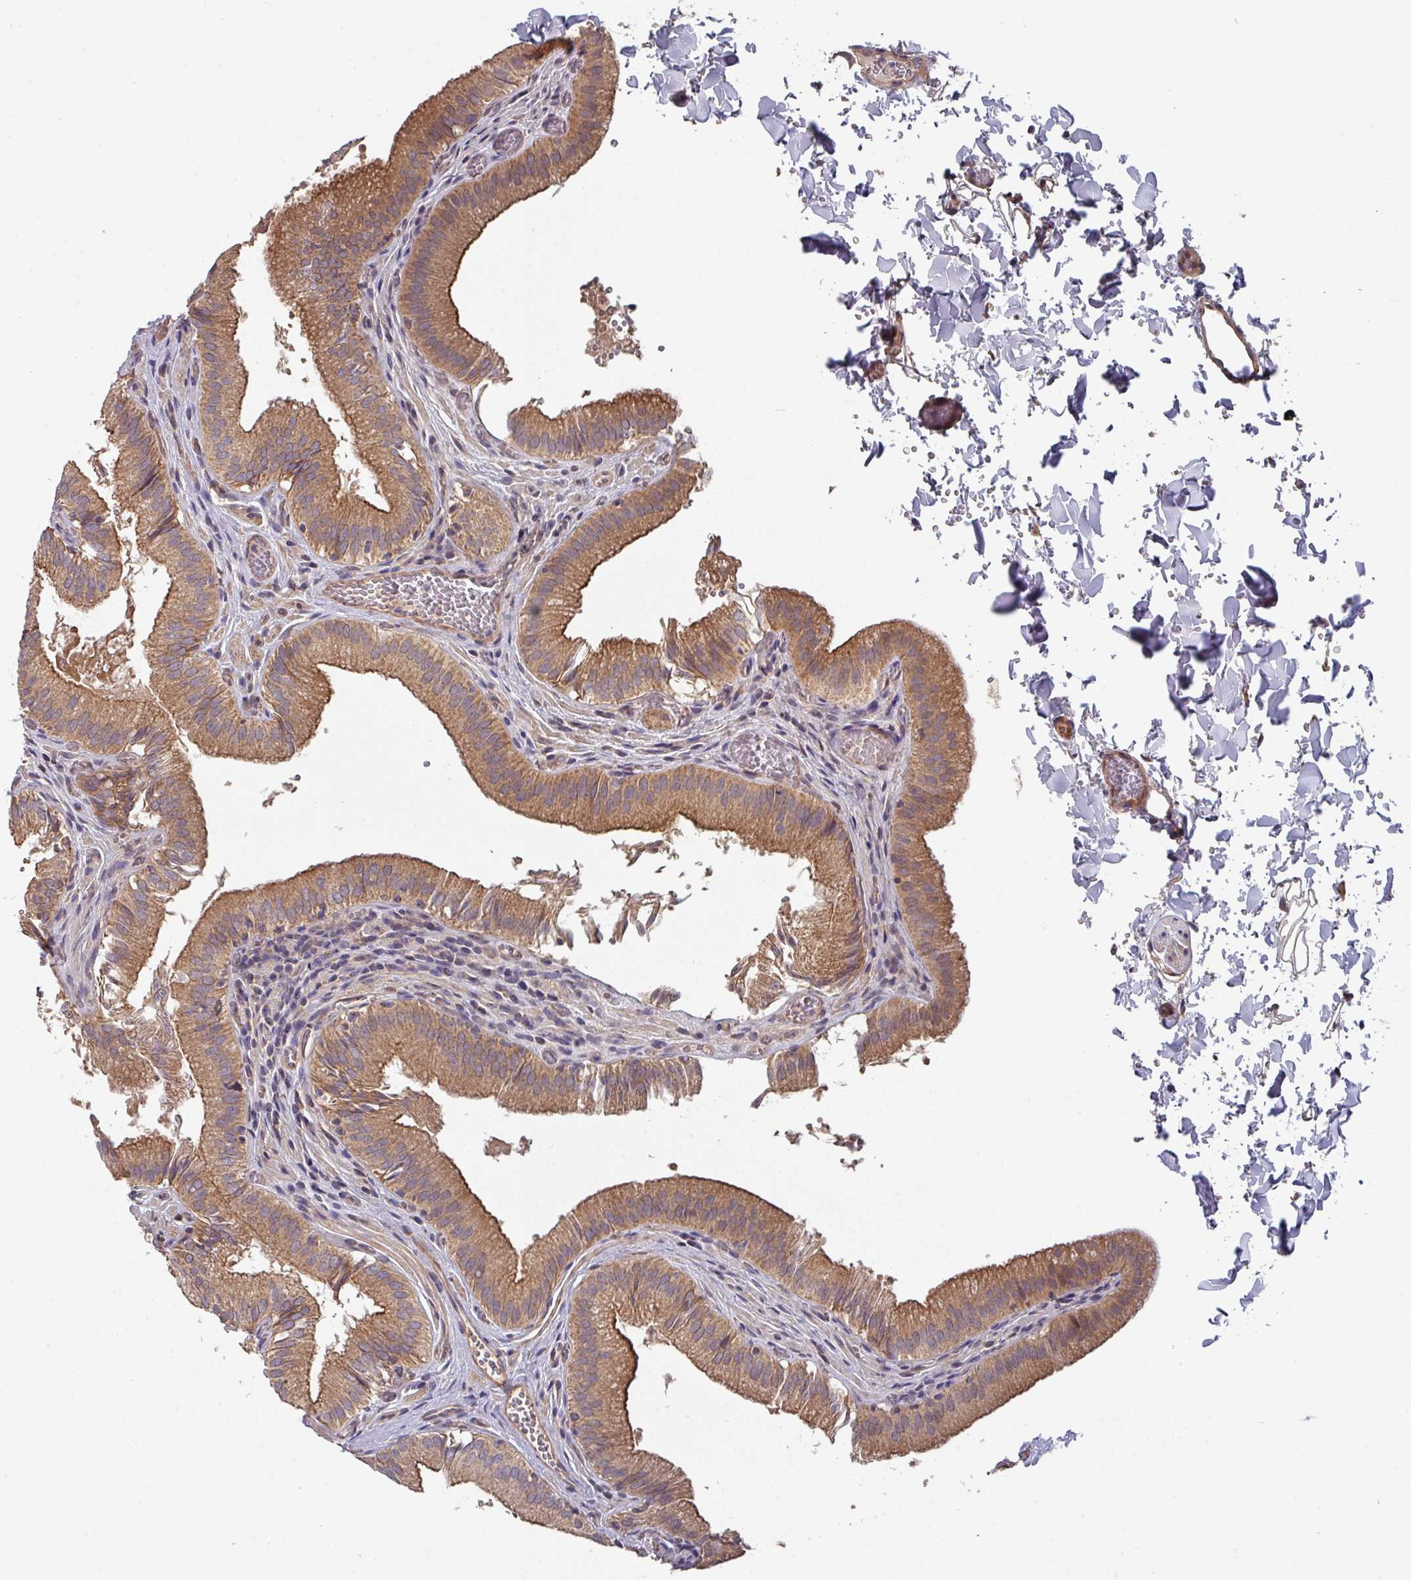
{"staining": {"intensity": "moderate", "quantity": ">75%", "location": "cytoplasmic/membranous"}, "tissue": "gallbladder", "cell_type": "Glandular cells", "image_type": "normal", "snomed": [{"axis": "morphology", "description": "Normal tissue, NOS"}, {"axis": "topography", "description": "Gallbladder"}, {"axis": "topography", "description": "Peripheral nerve tissue"}], "caption": "Gallbladder was stained to show a protein in brown. There is medium levels of moderate cytoplasmic/membranous positivity in approximately >75% of glandular cells.", "gene": "DCAF12L1", "patient": {"sex": "male", "age": 17}}